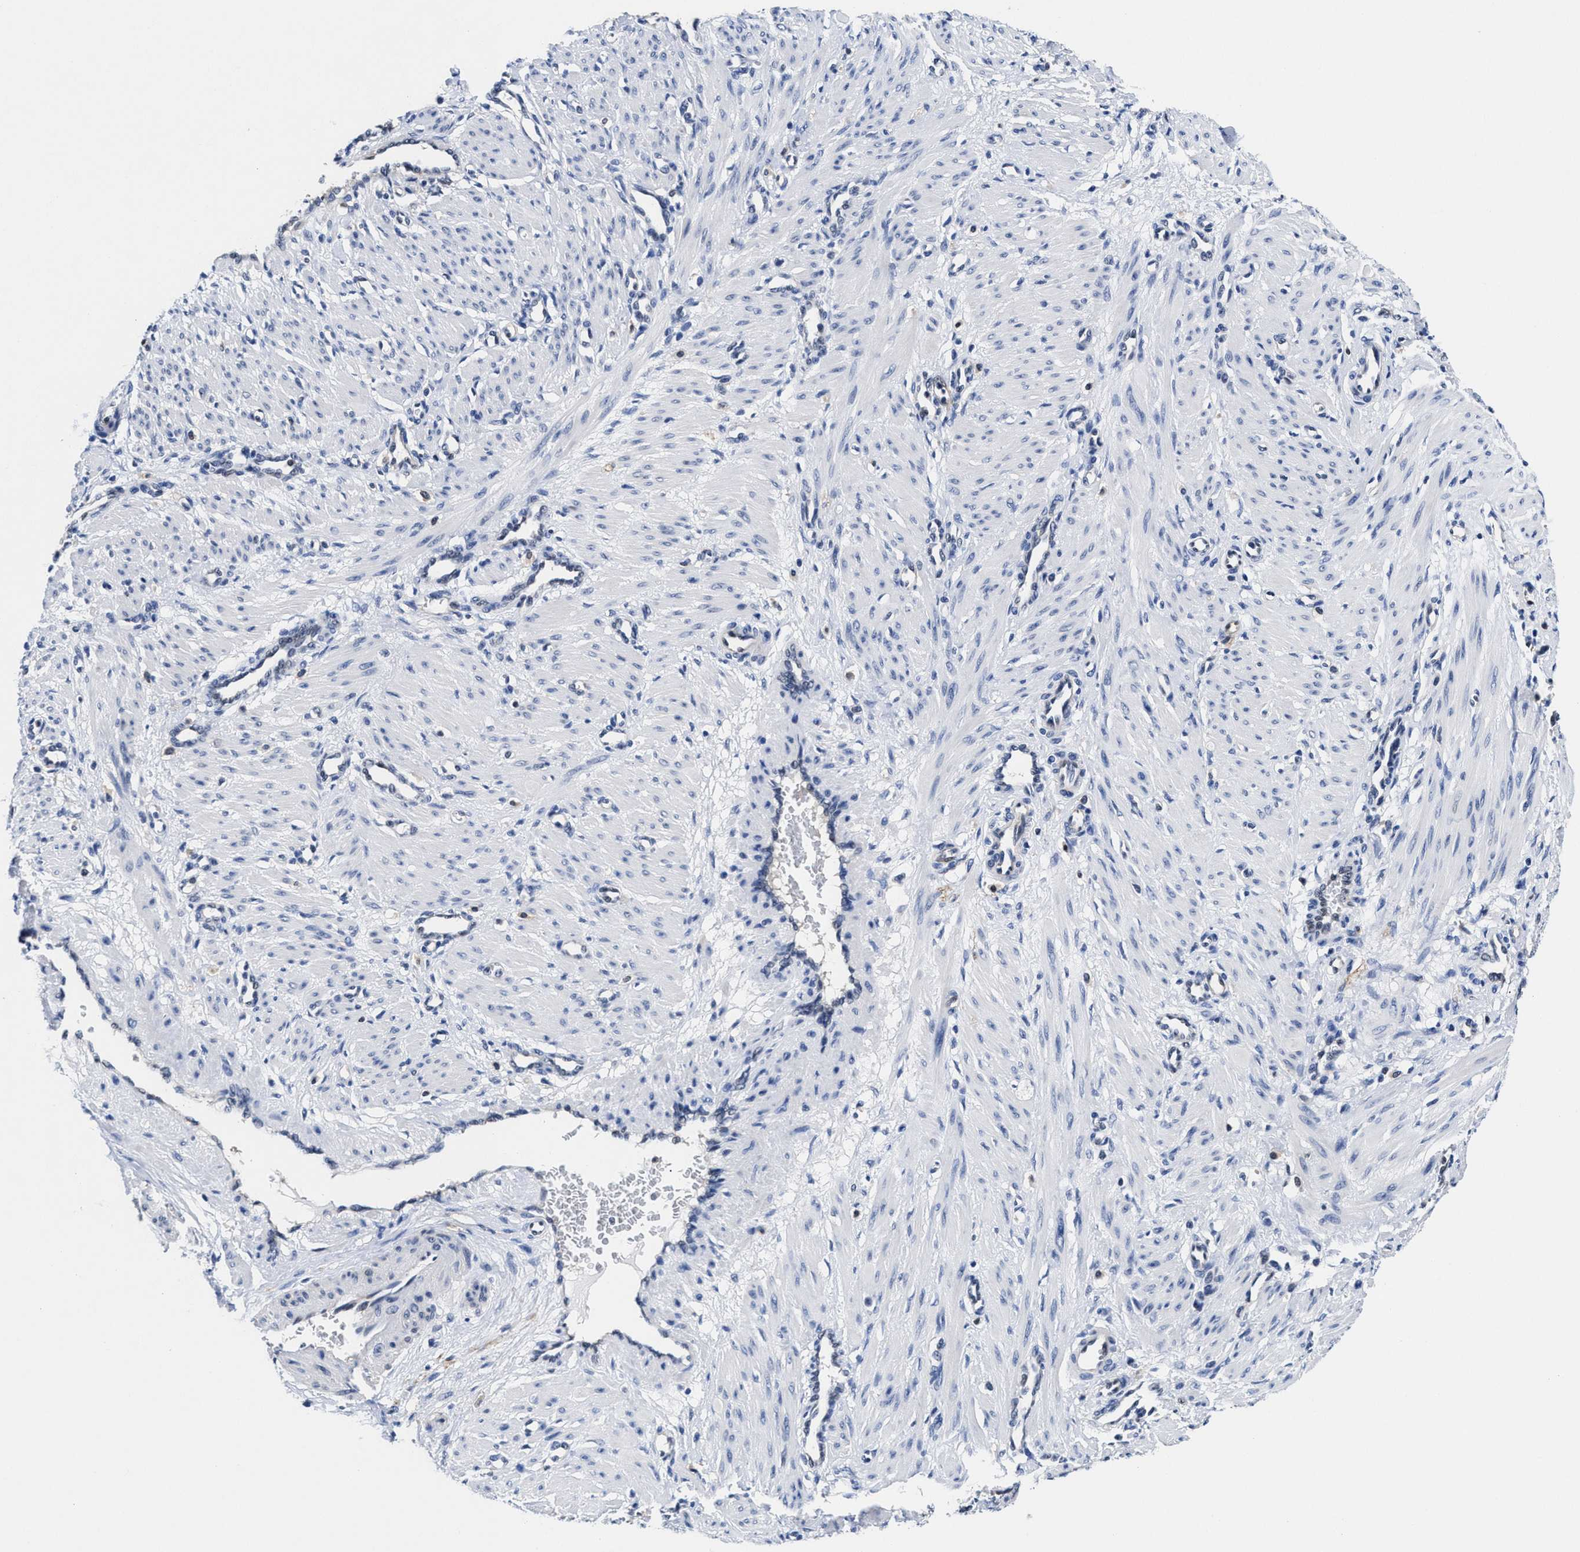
{"staining": {"intensity": "negative", "quantity": "none", "location": "none"}, "tissue": "smooth muscle", "cell_type": "Smooth muscle cells", "image_type": "normal", "snomed": [{"axis": "morphology", "description": "Normal tissue, NOS"}, {"axis": "topography", "description": "Endometrium"}], "caption": "Immunohistochemistry of benign smooth muscle shows no staining in smooth muscle cells. (Brightfield microscopy of DAB immunohistochemistry at high magnification).", "gene": "ACLY", "patient": {"sex": "female", "age": 33}}